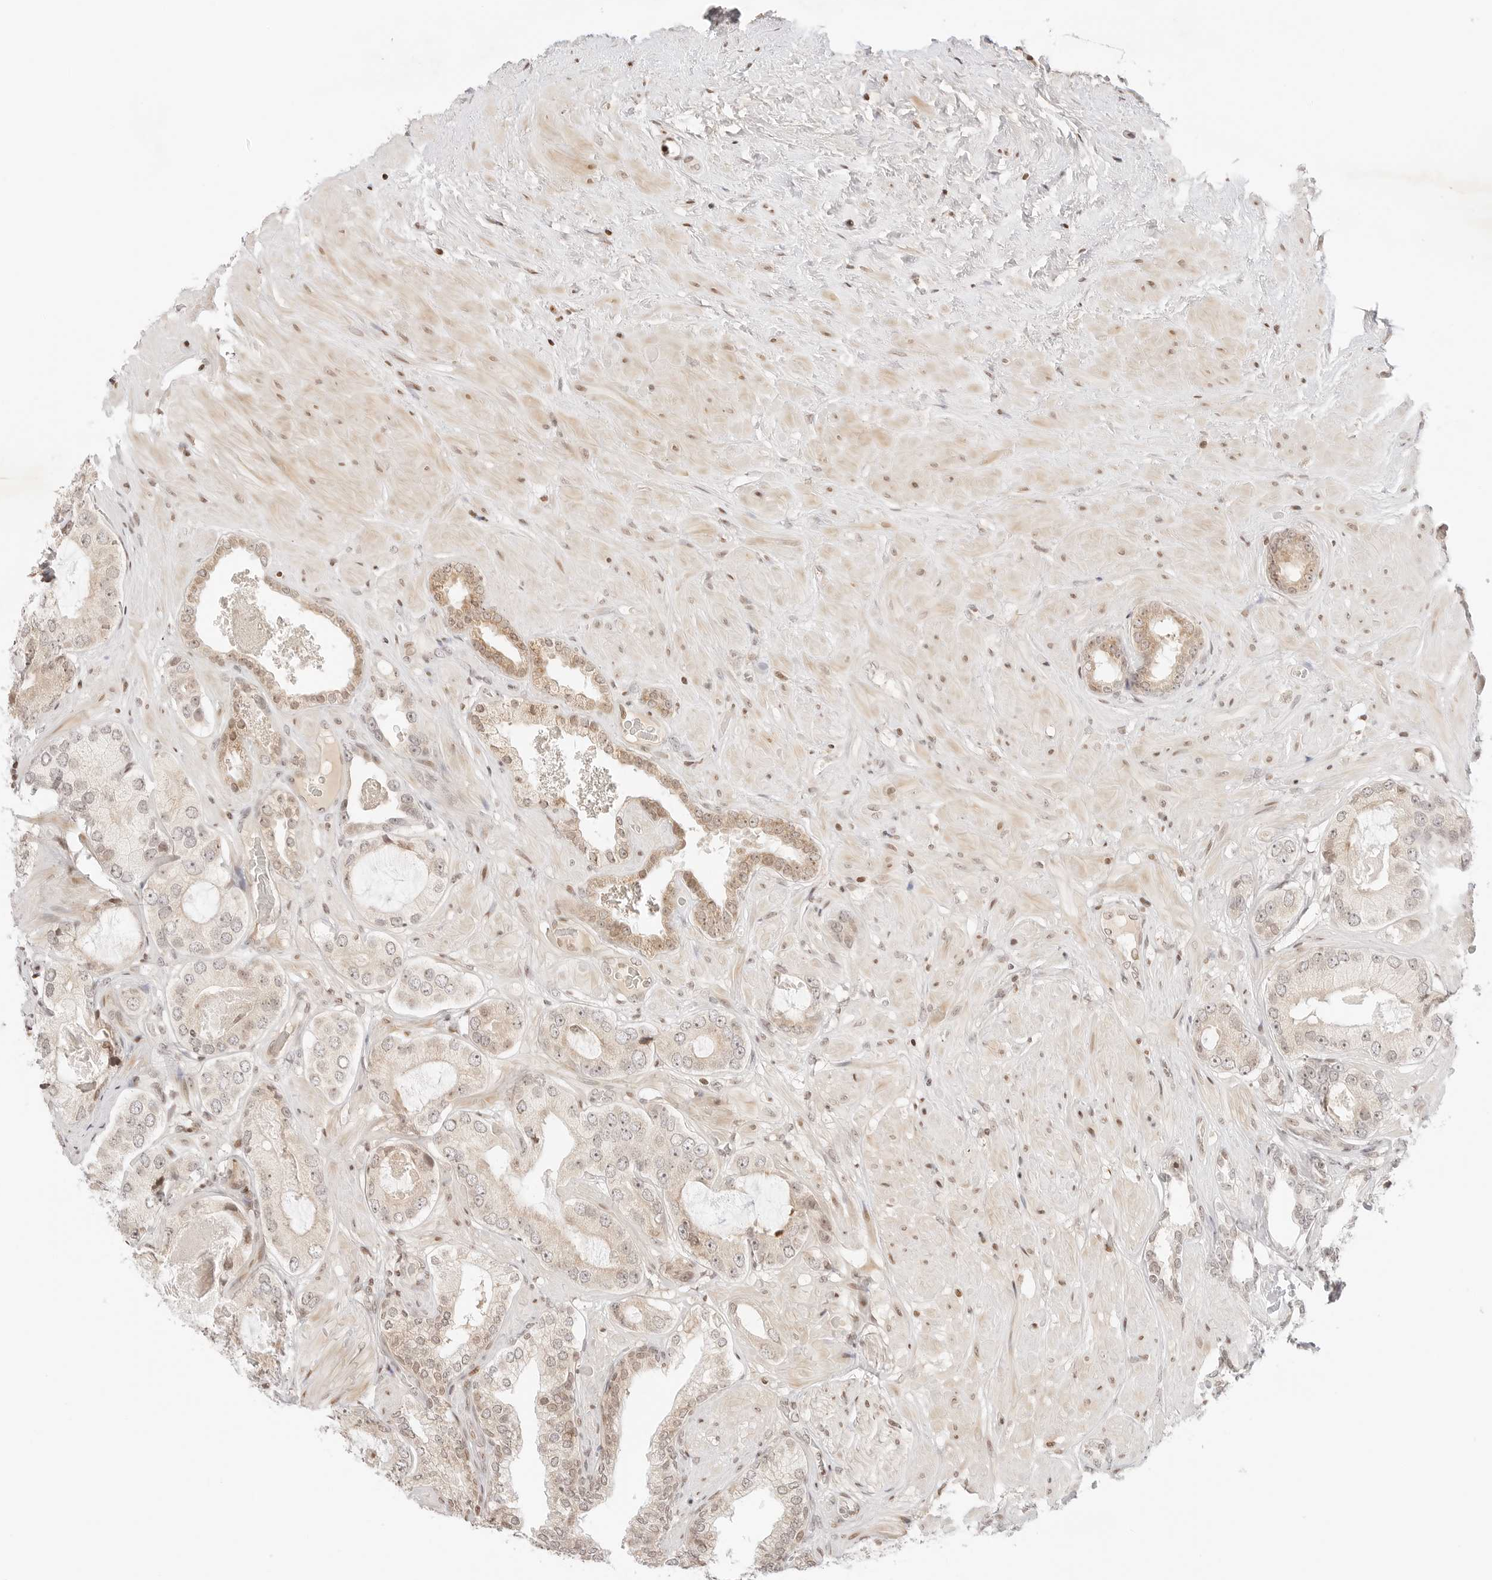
{"staining": {"intensity": "moderate", "quantity": "<25%", "location": "cytoplasmic/membranous,nuclear"}, "tissue": "prostate cancer", "cell_type": "Tumor cells", "image_type": "cancer", "snomed": [{"axis": "morphology", "description": "Adenocarcinoma, High grade"}, {"axis": "topography", "description": "Prostate"}], "caption": "Prostate high-grade adenocarcinoma stained with DAB (3,3'-diaminobenzidine) immunohistochemistry (IHC) exhibits low levels of moderate cytoplasmic/membranous and nuclear expression in about <25% of tumor cells.", "gene": "RPS6KL1", "patient": {"sex": "male", "age": 59}}